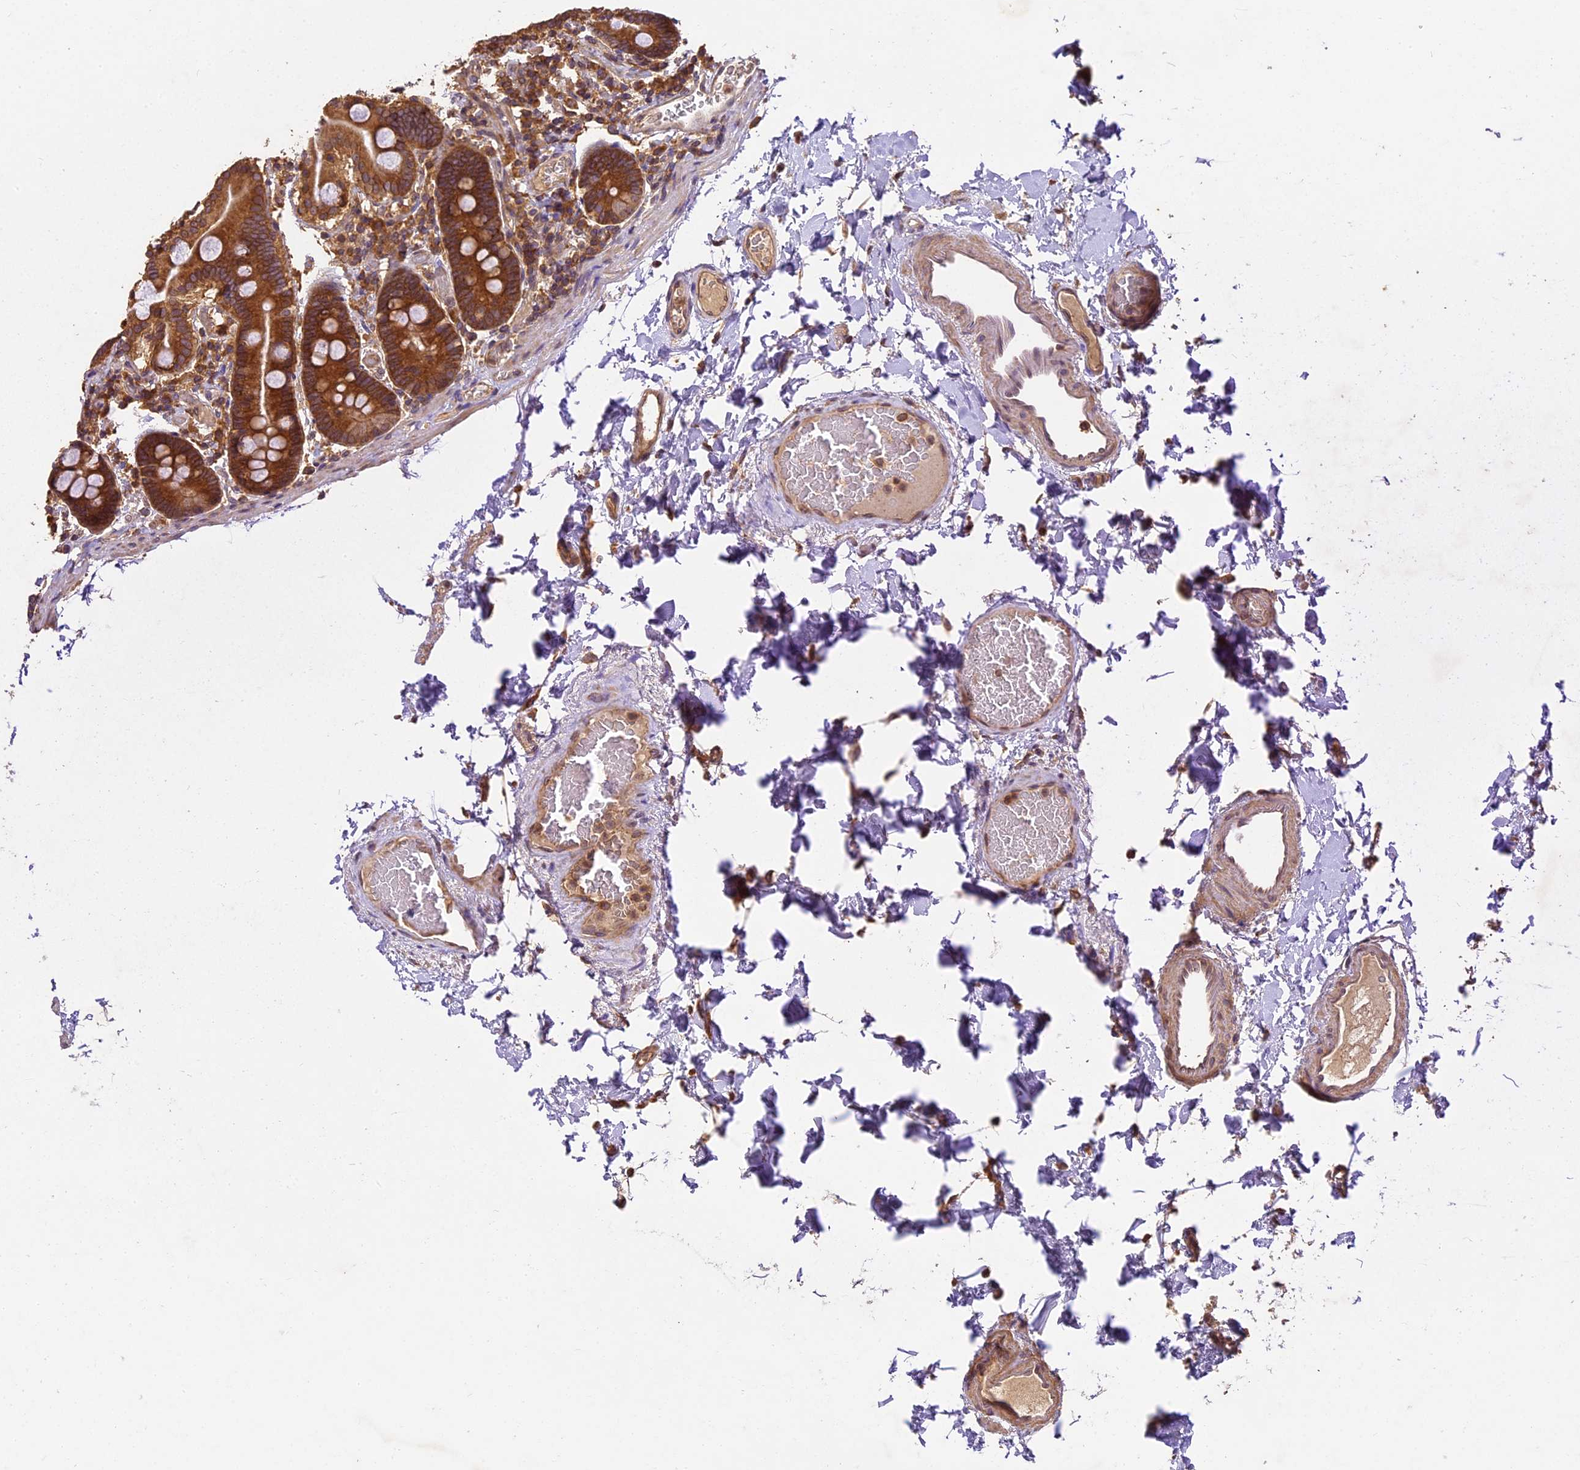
{"staining": {"intensity": "moderate", "quantity": ">75%", "location": "cytoplasmic/membranous"}, "tissue": "duodenum", "cell_type": "Glandular cells", "image_type": "normal", "snomed": [{"axis": "morphology", "description": "Normal tissue, NOS"}, {"axis": "topography", "description": "Duodenum"}], "caption": "Protein analysis of unremarkable duodenum shows moderate cytoplasmic/membranous staining in about >75% of glandular cells. (DAB = brown stain, brightfield microscopy at high magnification).", "gene": "BRAP", "patient": {"sex": "male", "age": 55}}